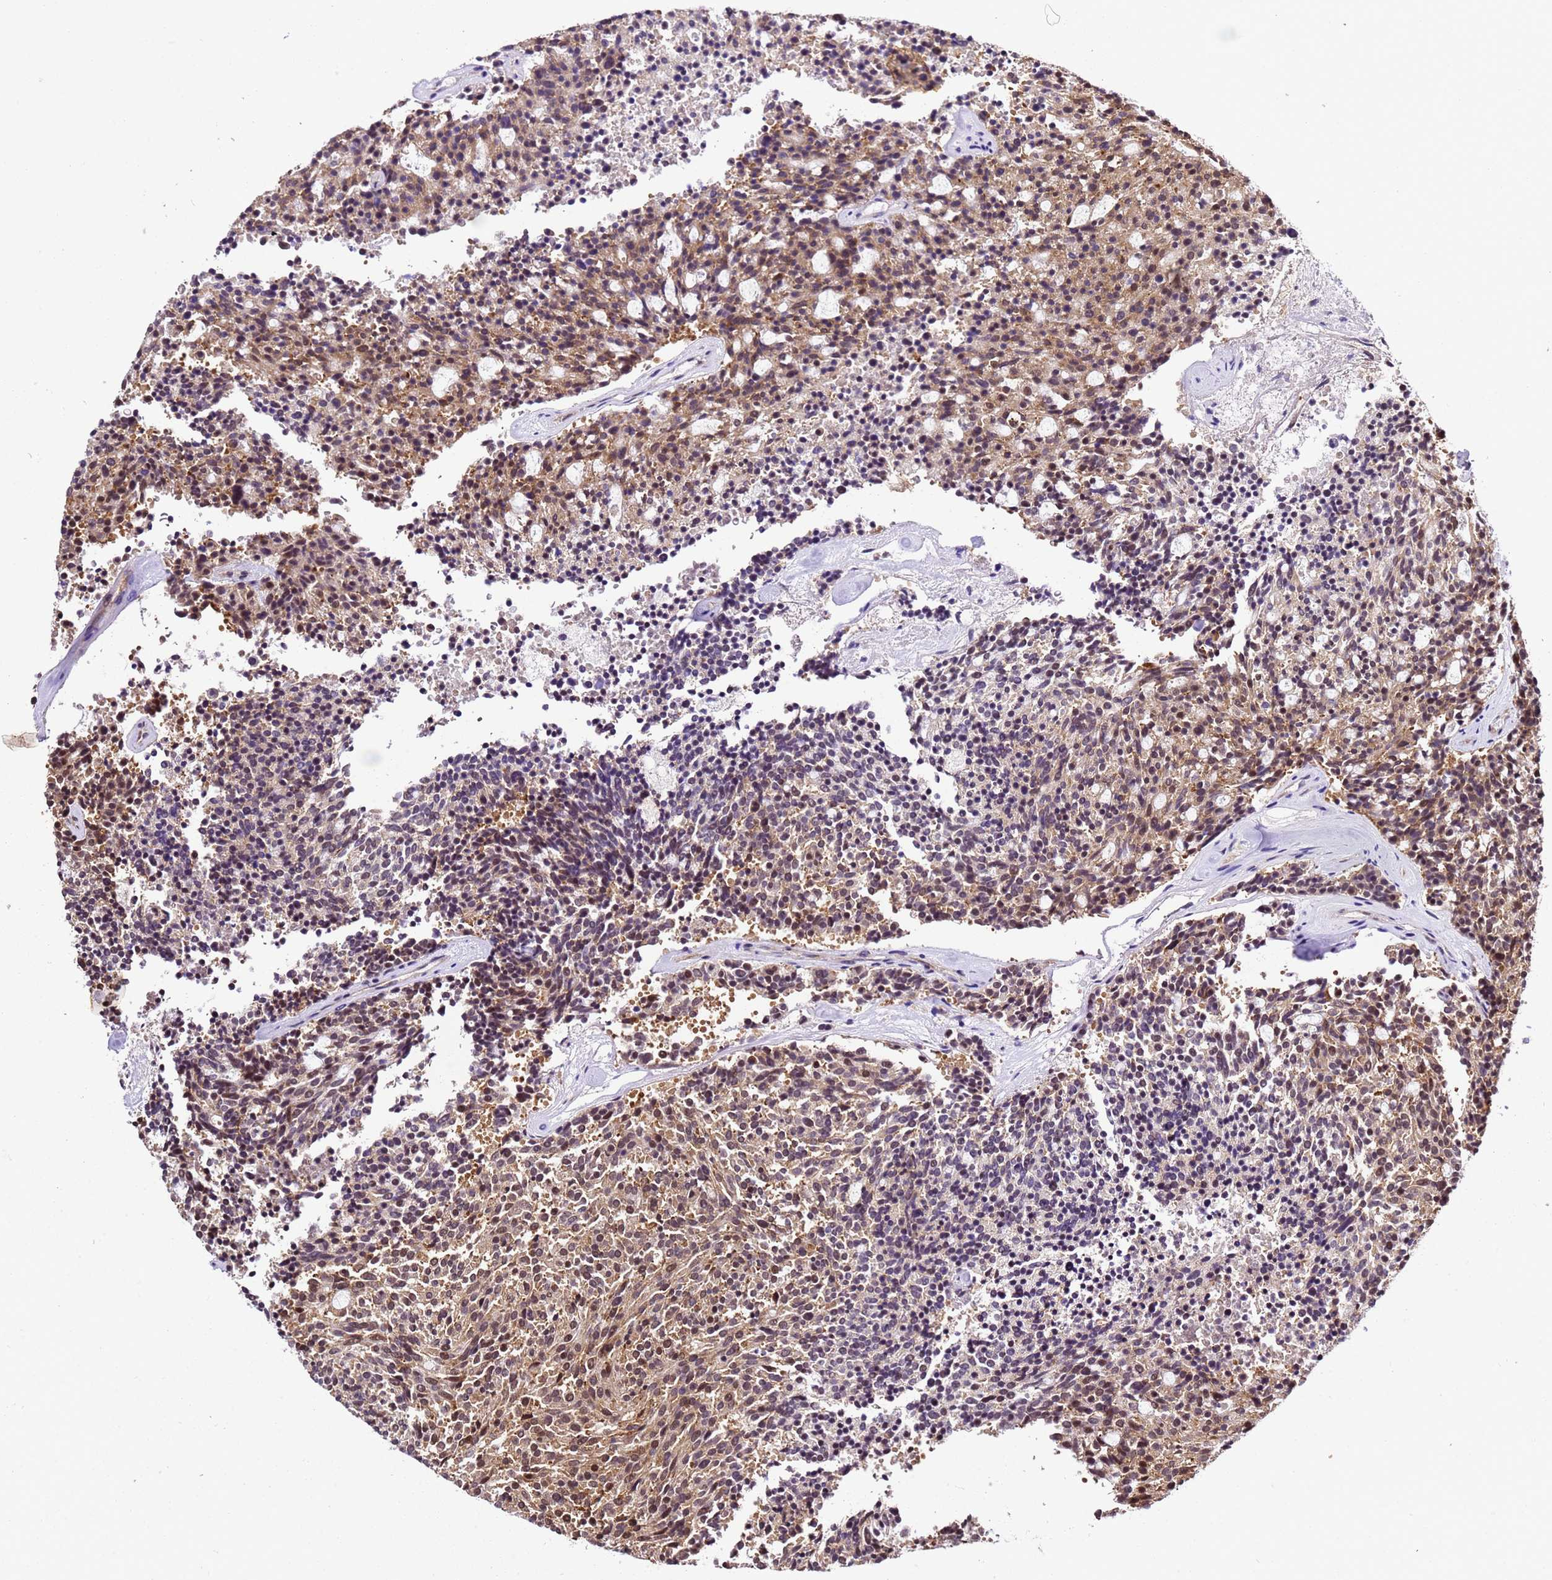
{"staining": {"intensity": "moderate", "quantity": "25%-75%", "location": "cytoplasmic/membranous,nuclear"}, "tissue": "carcinoid", "cell_type": "Tumor cells", "image_type": "cancer", "snomed": [{"axis": "morphology", "description": "Carcinoid, malignant, NOS"}, {"axis": "topography", "description": "Pancreas"}], "caption": "This is an image of IHC staining of carcinoid, which shows moderate expression in the cytoplasmic/membranous and nuclear of tumor cells.", "gene": "SMN1", "patient": {"sex": "female", "age": 54}}